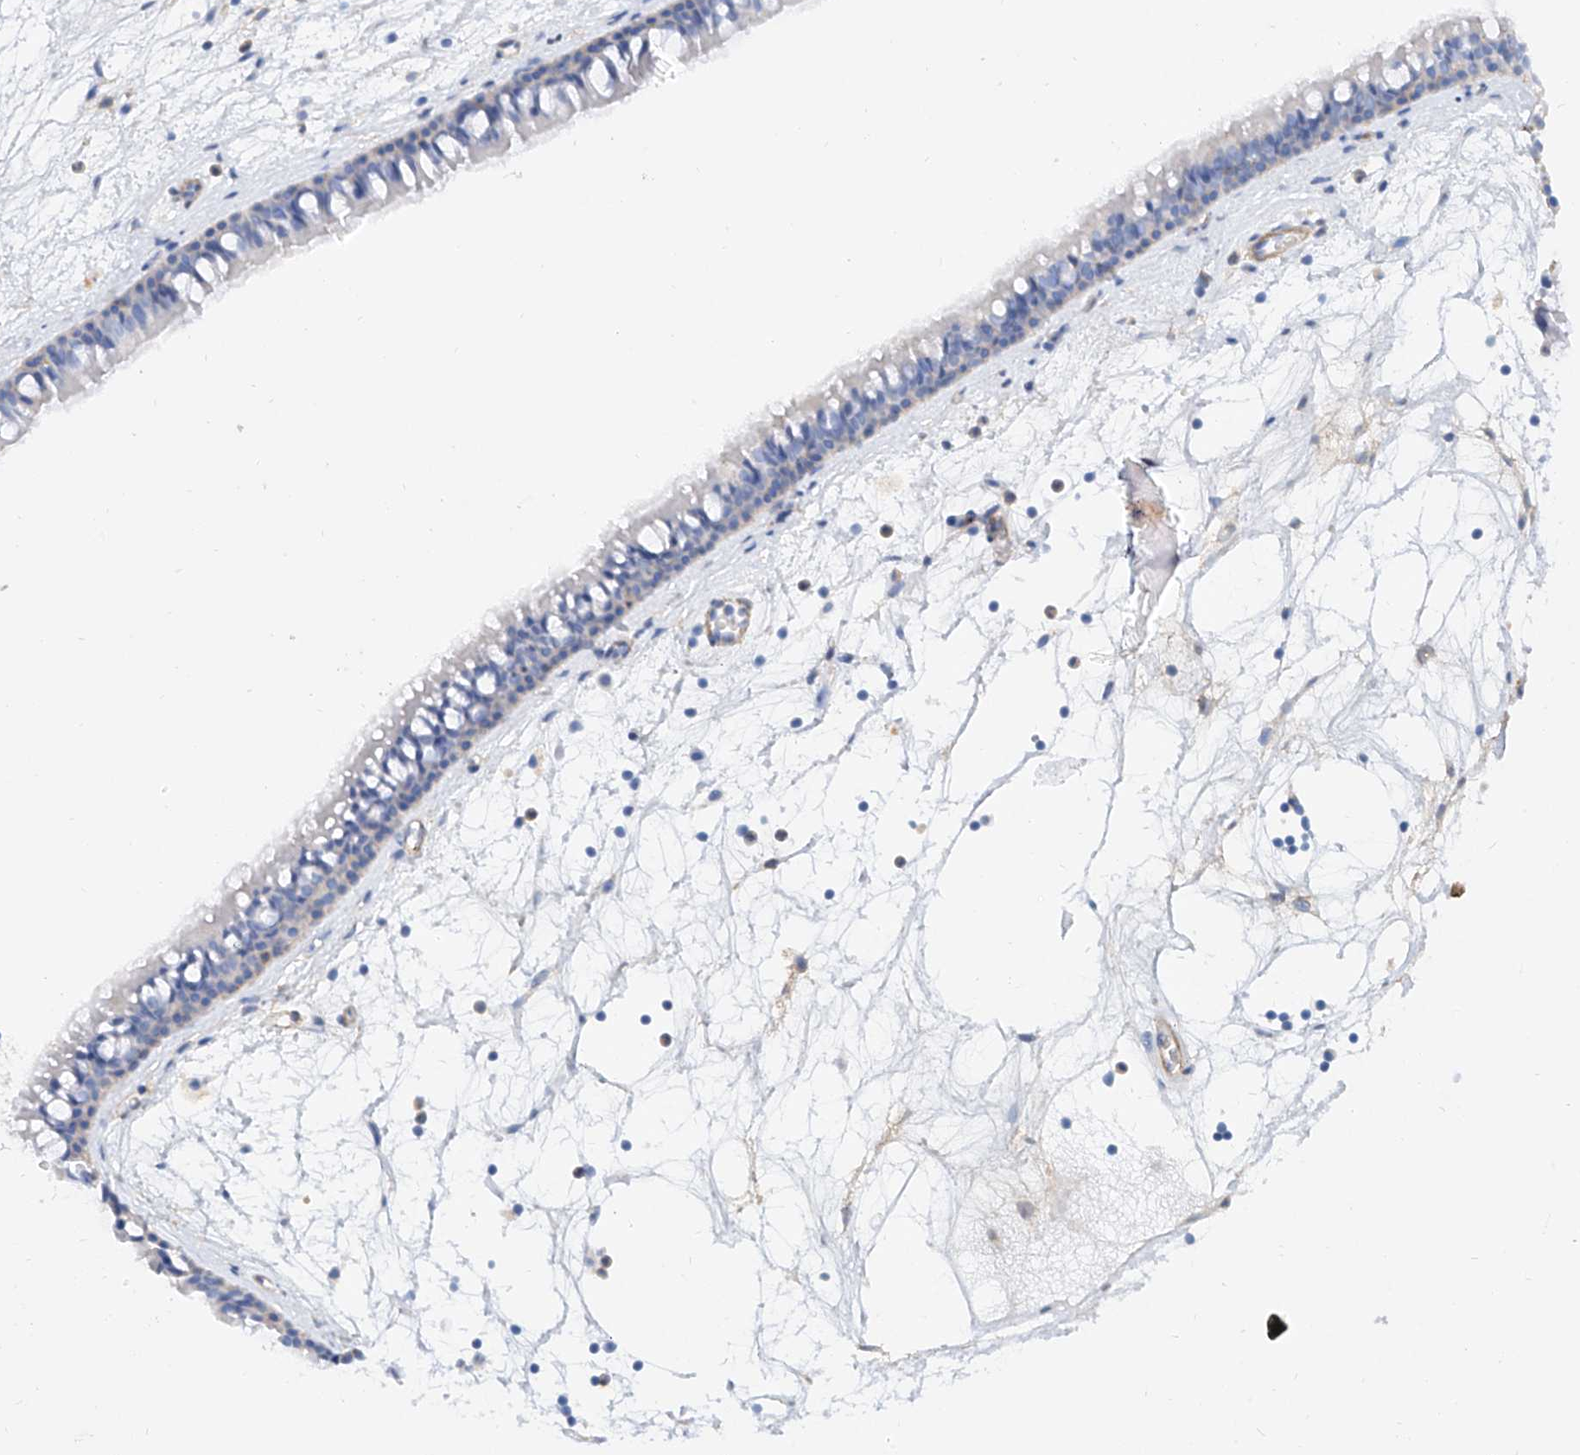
{"staining": {"intensity": "negative", "quantity": "none", "location": "none"}, "tissue": "nasopharynx", "cell_type": "Respiratory epithelial cells", "image_type": "normal", "snomed": [{"axis": "morphology", "description": "Normal tissue, NOS"}, {"axis": "topography", "description": "Nasopharynx"}], "caption": "IHC of normal human nasopharynx exhibits no positivity in respiratory epithelial cells. (Brightfield microscopy of DAB immunohistochemistry (IHC) at high magnification).", "gene": "TAS2R60", "patient": {"sex": "male", "age": 64}}